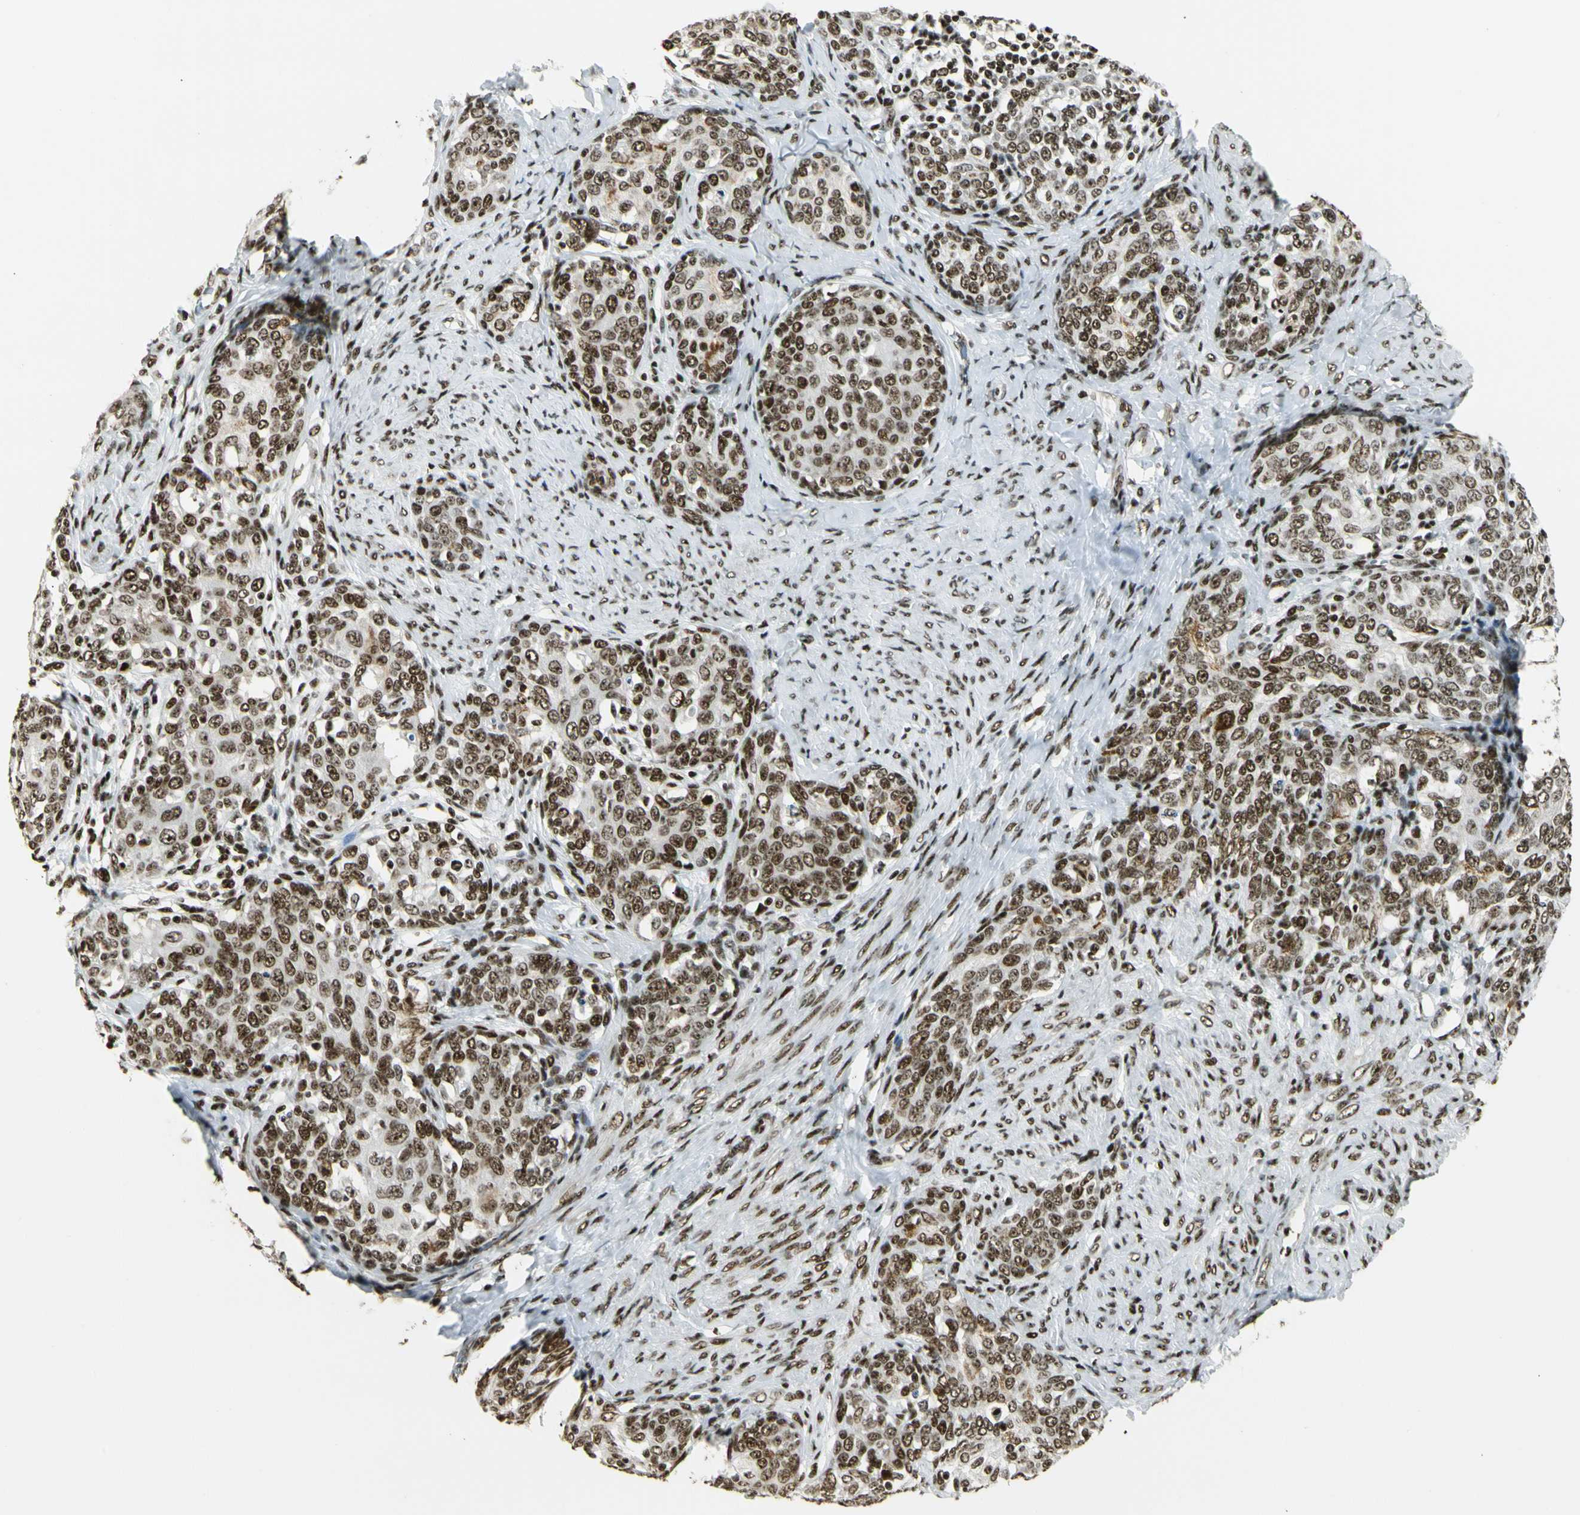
{"staining": {"intensity": "strong", "quantity": ">75%", "location": "nuclear"}, "tissue": "cervical cancer", "cell_type": "Tumor cells", "image_type": "cancer", "snomed": [{"axis": "morphology", "description": "Squamous cell carcinoma, NOS"}, {"axis": "morphology", "description": "Adenocarcinoma, NOS"}, {"axis": "topography", "description": "Cervix"}], "caption": "Cervical cancer stained for a protein demonstrates strong nuclear positivity in tumor cells.", "gene": "UBTF", "patient": {"sex": "female", "age": 52}}